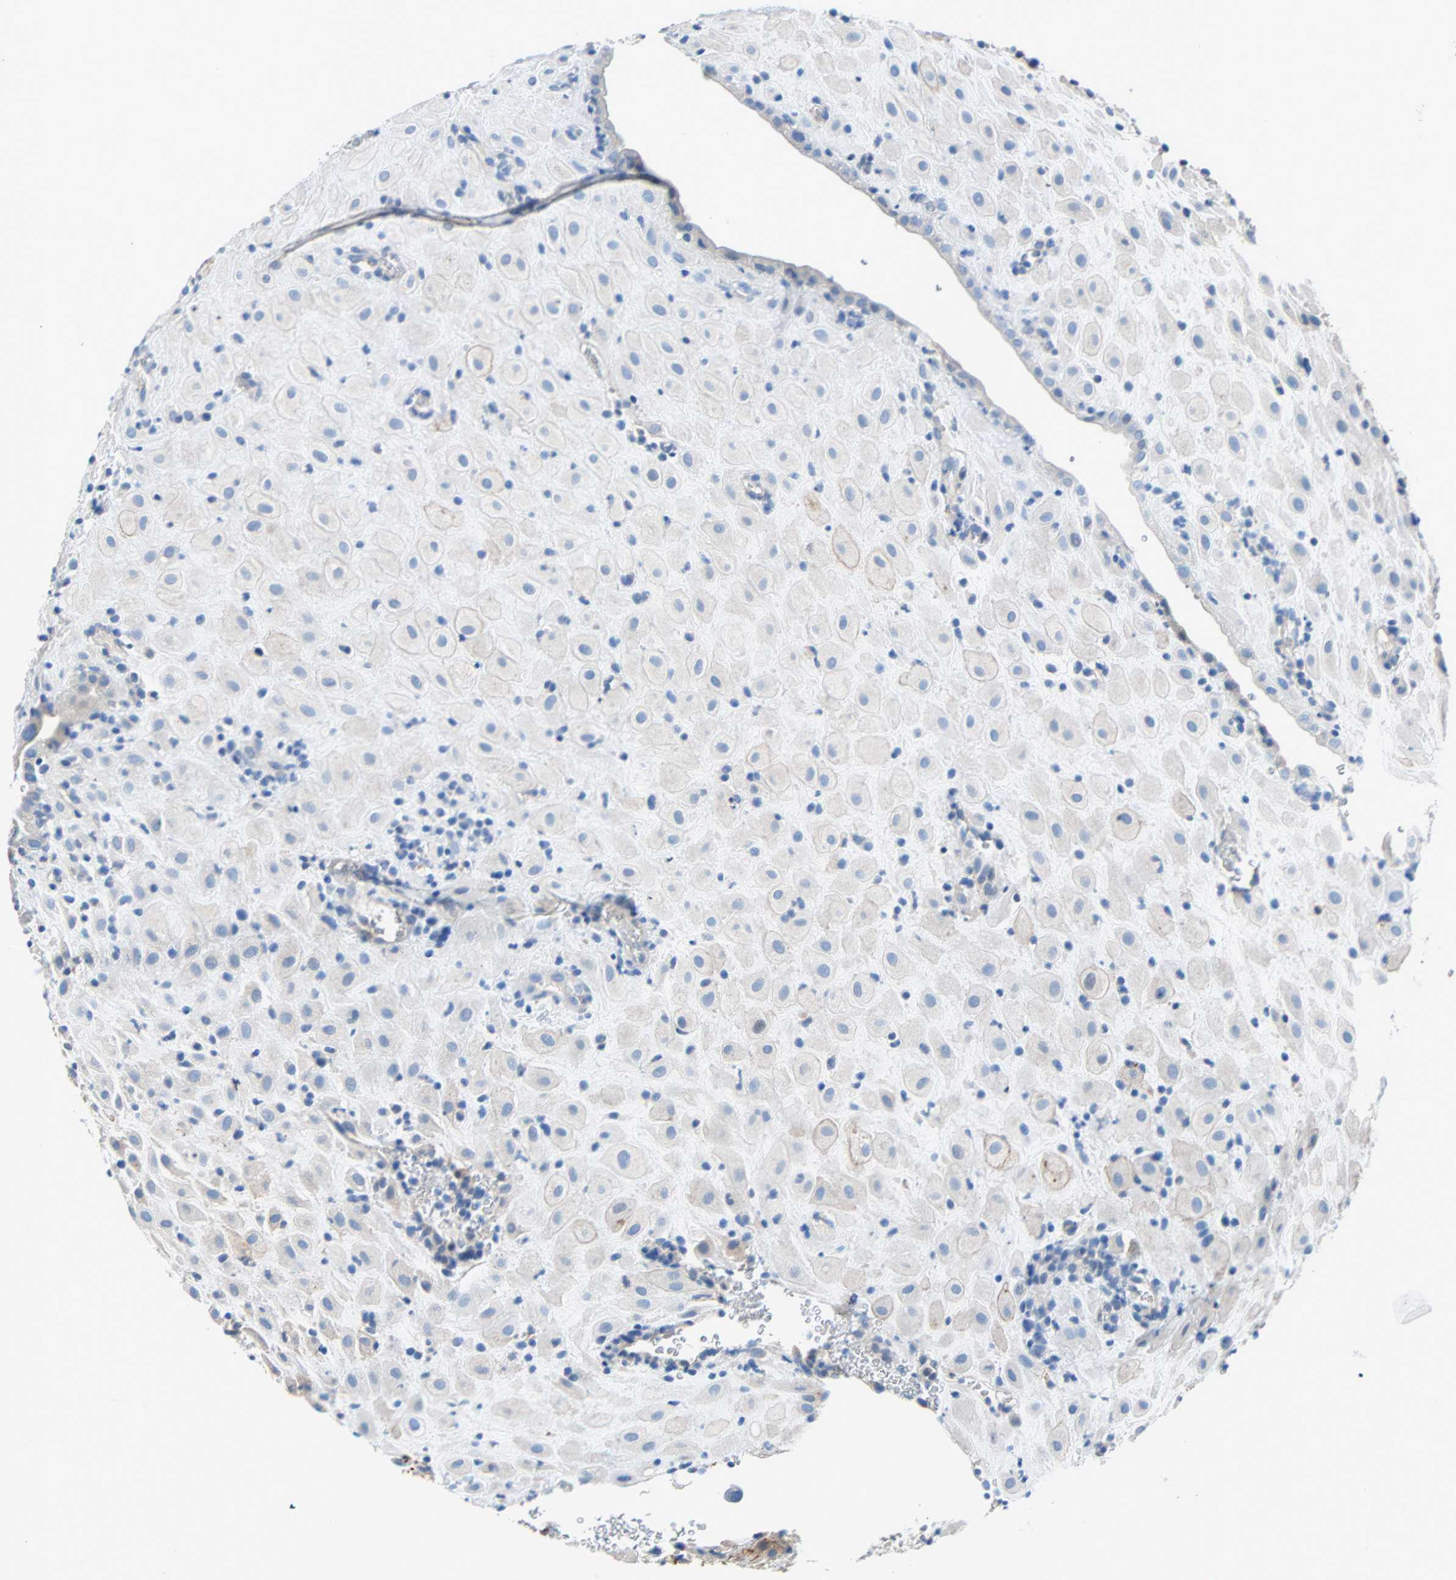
{"staining": {"intensity": "weak", "quantity": "<25%", "location": "cytoplasmic/membranous"}, "tissue": "placenta", "cell_type": "Decidual cells", "image_type": "normal", "snomed": [{"axis": "morphology", "description": "Normal tissue, NOS"}, {"axis": "topography", "description": "Placenta"}], "caption": "This photomicrograph is of normal placenta stained with IHC to label a protein in brown with the nuclei are counter-stained blue. There is no staining in decidual cells. (Stains: DAB (3,3'-diaminobenzidine) immunohistochemistry with hematoxylin counter stain, Microscopy: brightfield microscopy at high magnification).", "gene": "PDPN", "patient": {"sex": "female", "age": 19}}